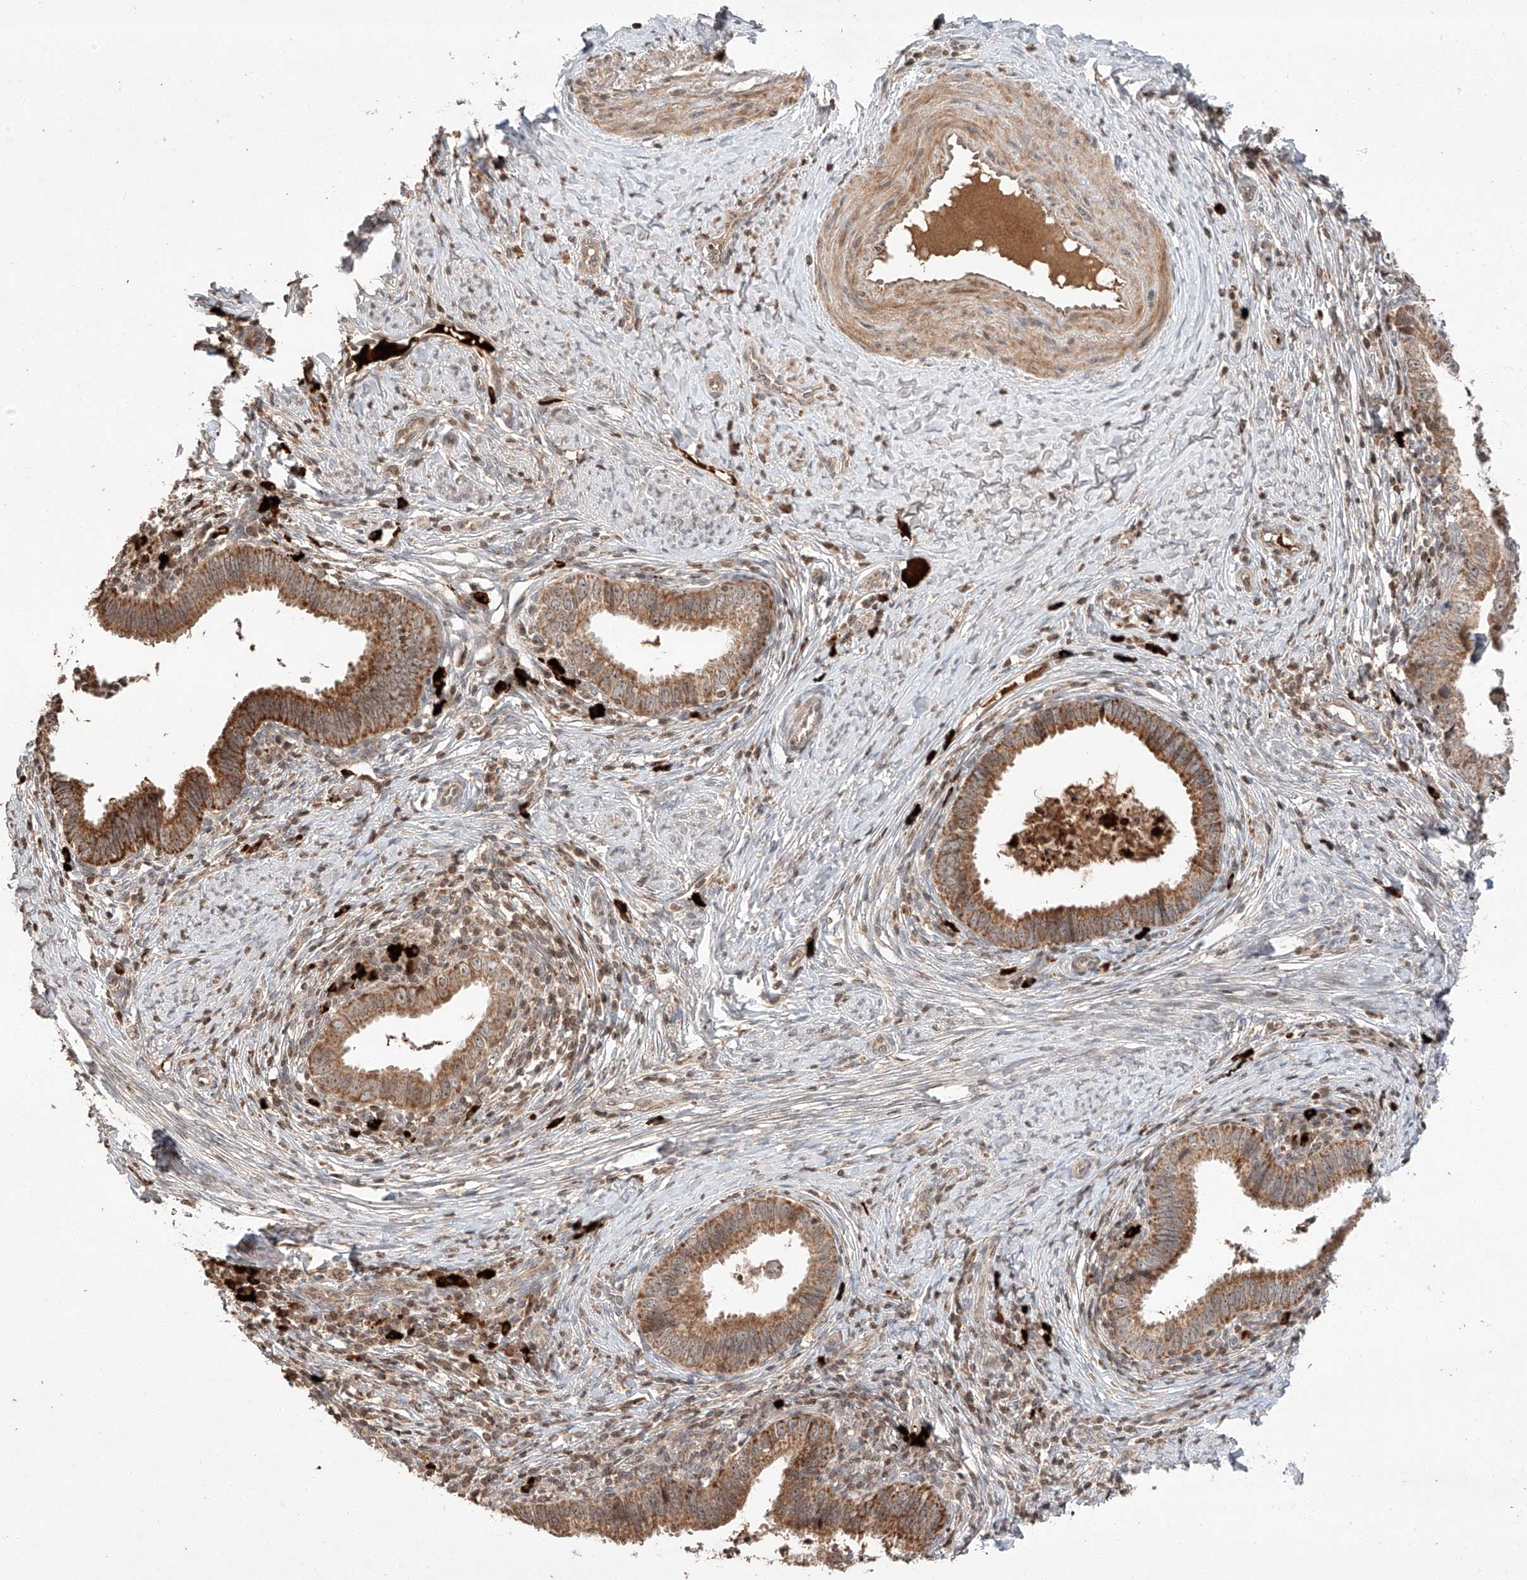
{"staining": {"intensity": "moderate", "quantity": ">75%", "location": "cytoplasmic/membranous"}, "tissue": "cervical cancer", "cell_type": "Tumor cells", "image_type": "cancer", "snomed": [{"axis": "morphology", "description": "Adenocarcinoma, NOS"}, {"axis": "topography", "description": "Cervix"}], "caption": "Protein expression by immunohistochemistry (IHC) reveals moderate cytoplasmic/membranous staining in approximately >75% of tumor cells in cervical cancer. Ihc stains the protein in brown and the nuclei are stained blue.", "gene": "ARHGAP33", "patient": {"sex": "female", "age": 36}}